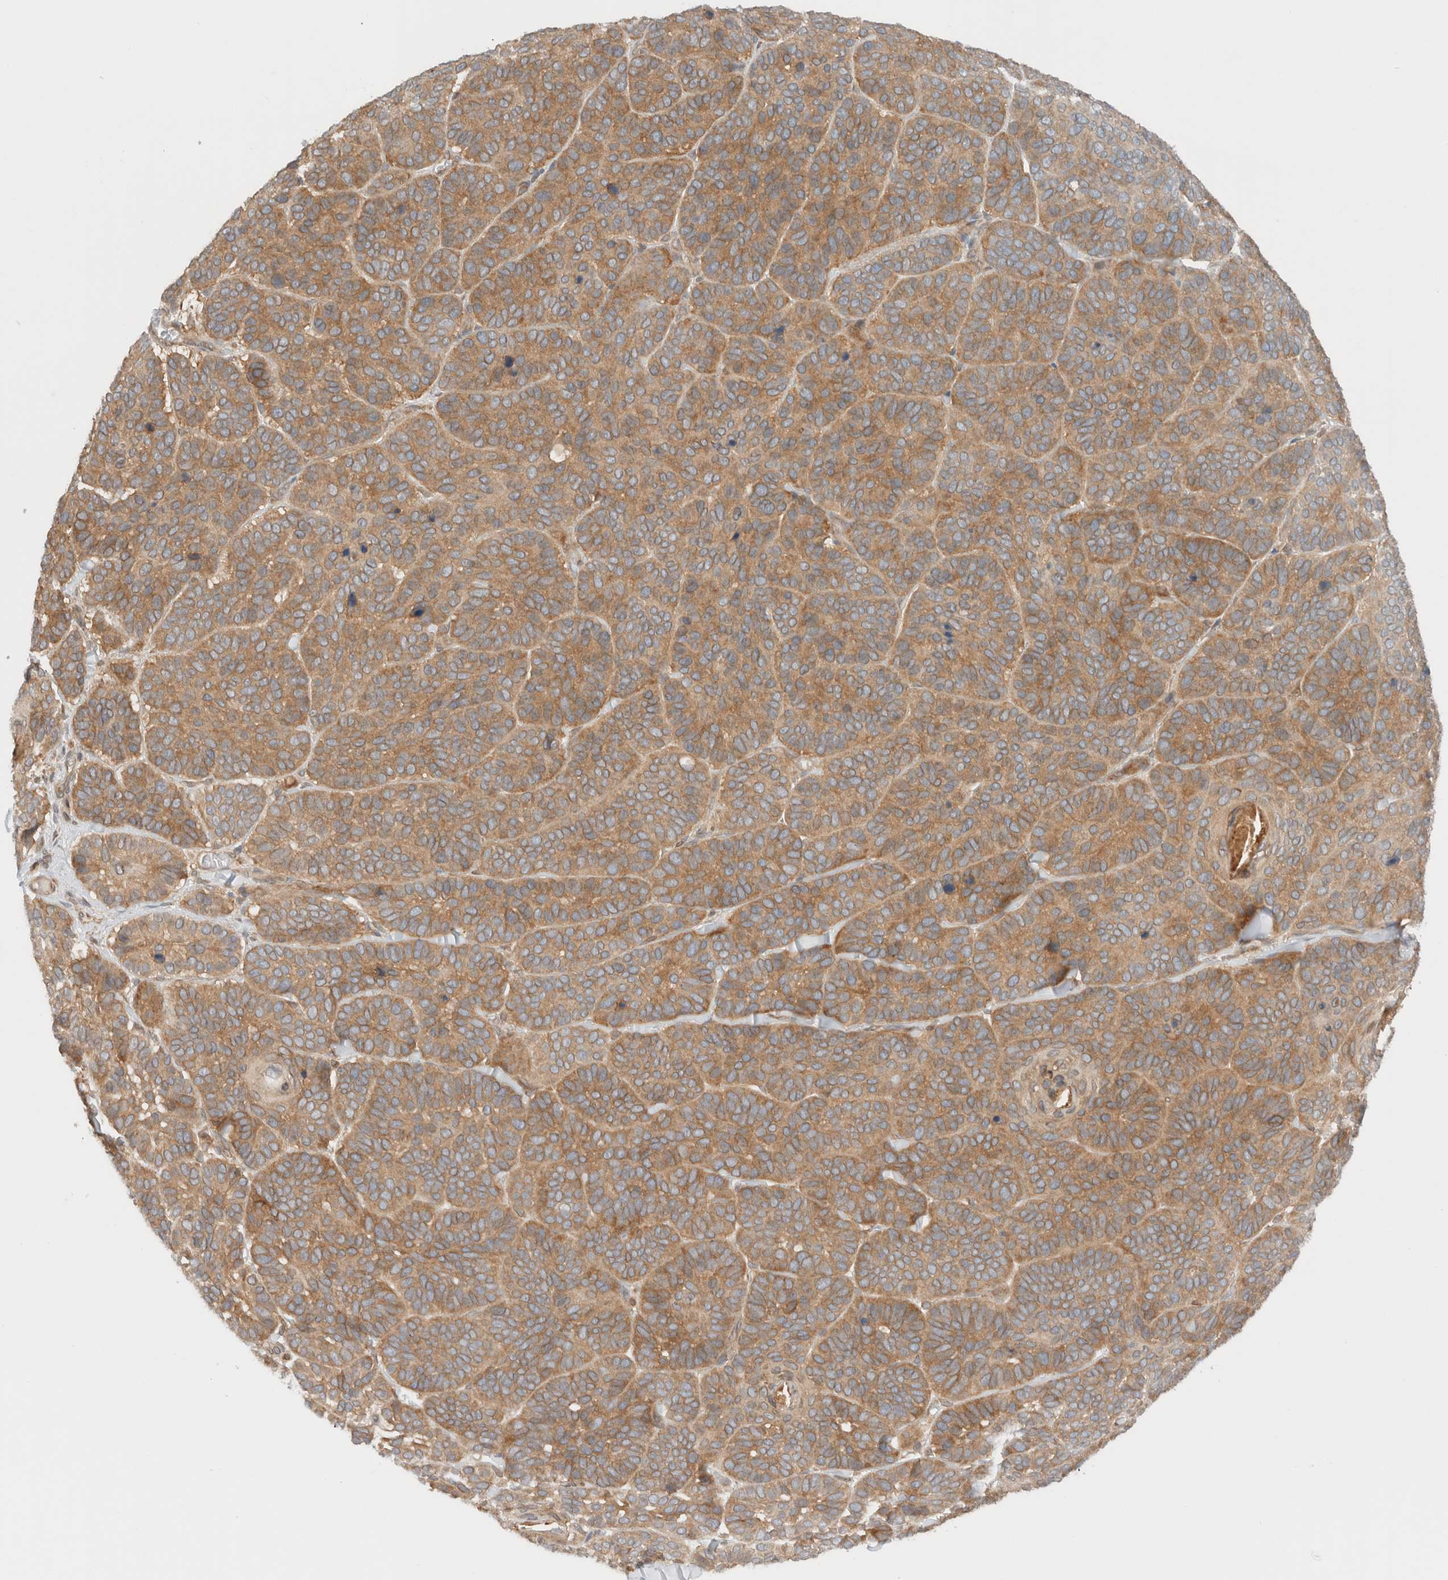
{"staining": {"intensity": "moderate", "quantity": ">75%", "location": "cytoplasmic/membranous"}, "tissue": "skin cancer", "cell_type": "Tumor cells", "image_type": "cancer", "snomed": [{"axis": "morphology", "description": "Basal cell carcinoma"}, {"axis": "topography", "description": "Skin"}], "caption": "Human basal cell carcinoma (skin) stained with a protein marker exhibits moderate staining in tumor cells.", "gene": "ARFGEF2", "patient": {"sex": "male", "age": 62}}